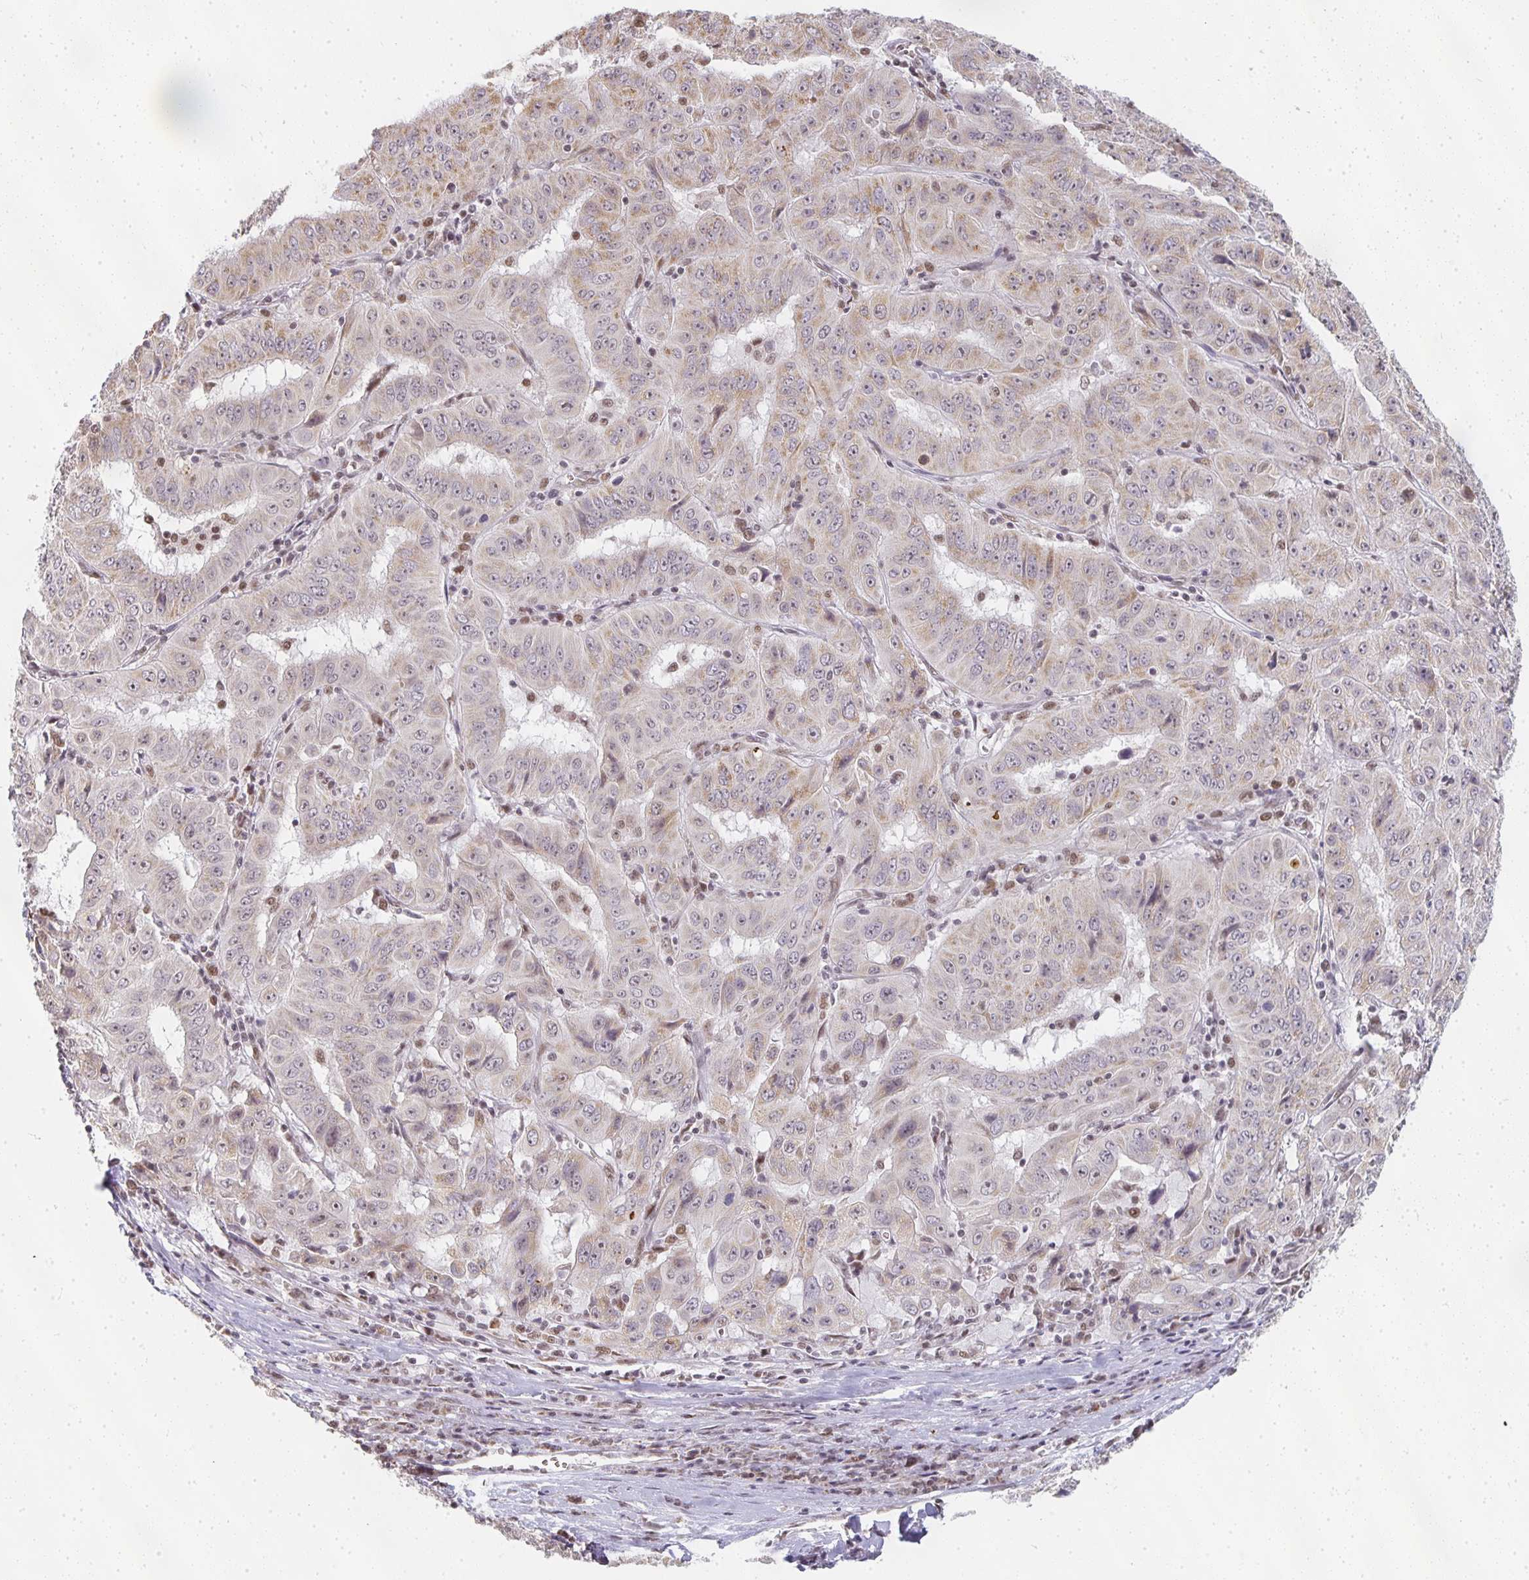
{"staining": {"intensity": "weak", "quantity": "25%-75%", "location": "cytoplasmic/membranous,nuclear"}, "tissue": "pancreatic cancer", "cell_type": "Tumor cells", "image_type": "cancer", "snomed": [{"axis": "morphology", "description": "Adenocarcinoma, NOS"}, {"axis": "topography", "description": "Pancreas"}], "caption": "Tumor cells reveal weak cytoplasmic/membranous and nuclear positivity in about 25%-75% of cells in pancreatic cancer.", "gene": "SMARCA2", "patient": {"sex": "male", "age": 63}}